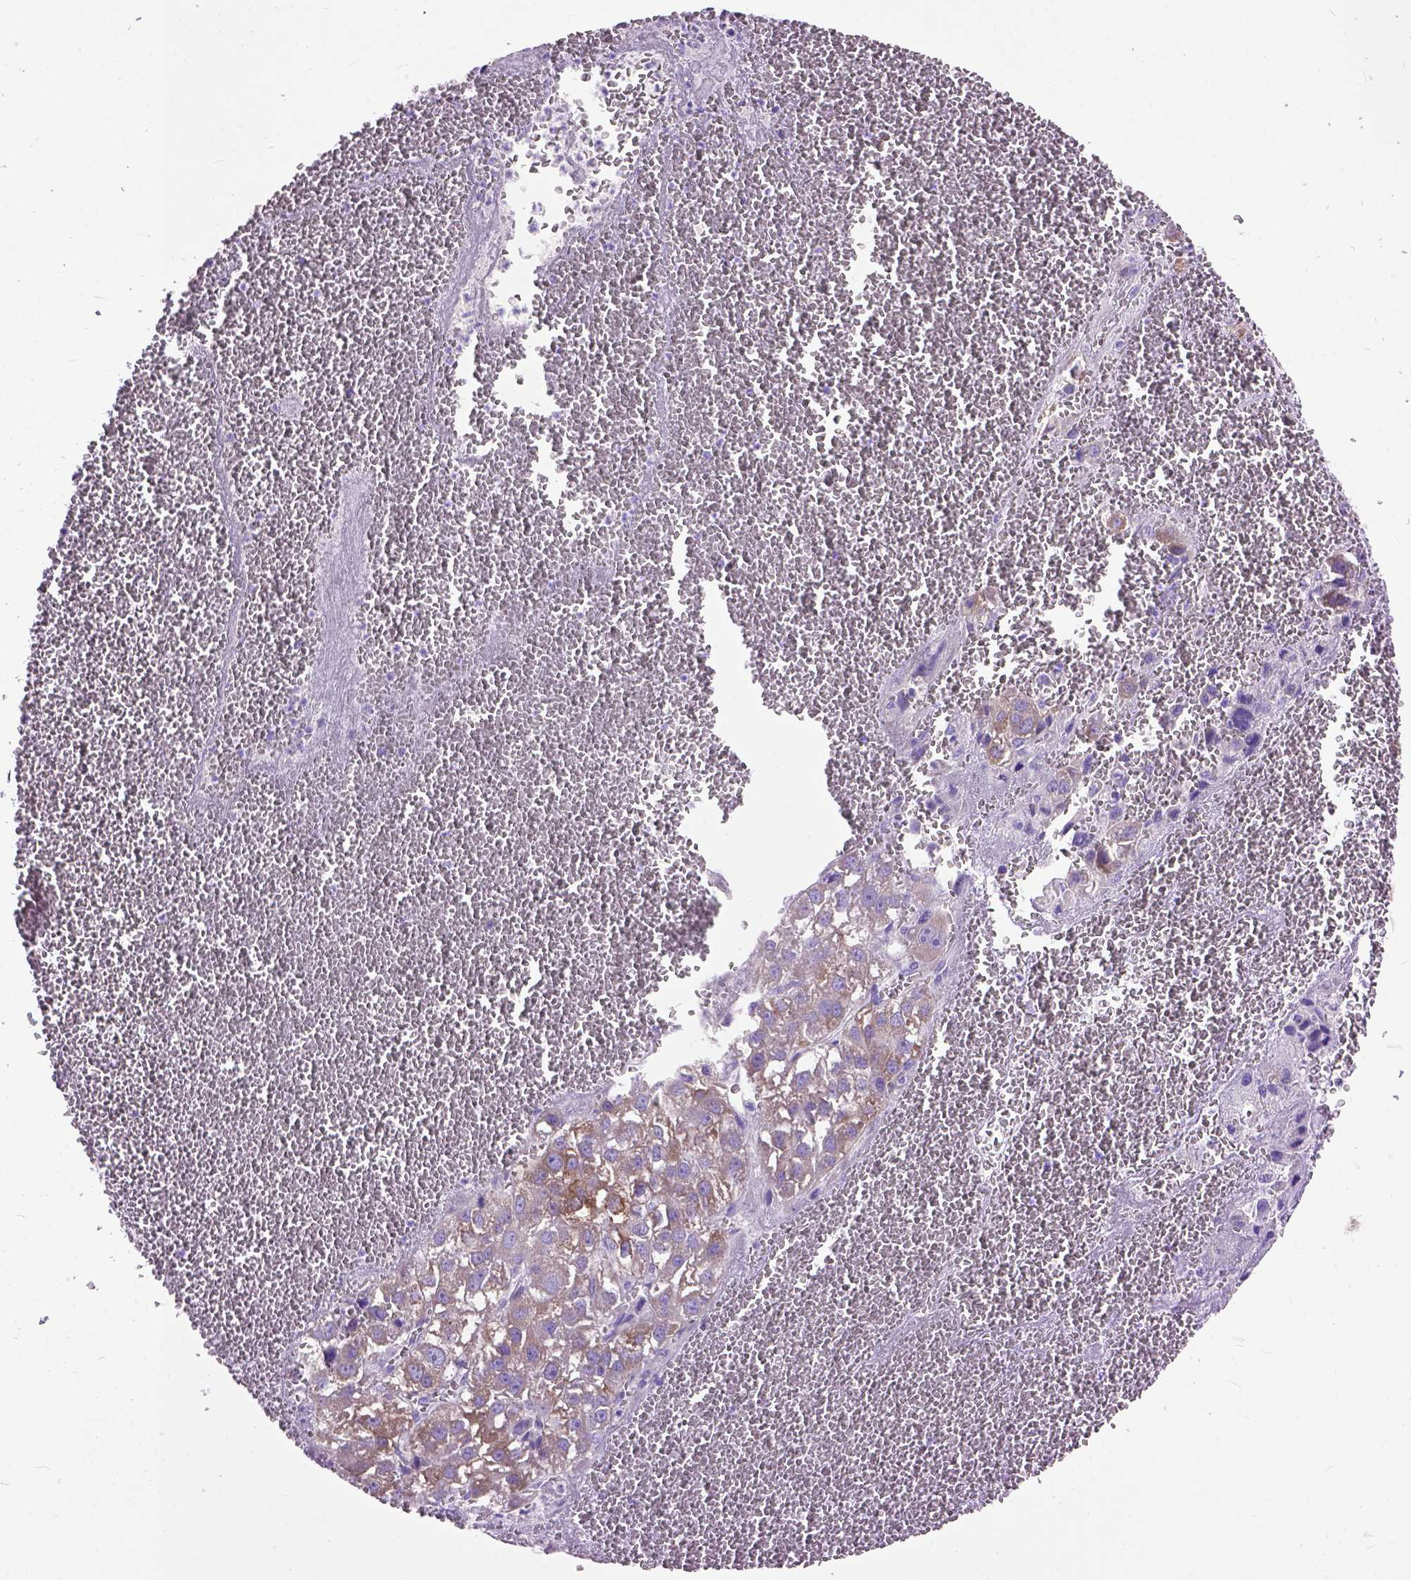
{"staining": {"intensity": "moderate", "quantity": "<25%", "location": "cytoplasmic/membranous"}, "tissue": "liver cancer", "cell_type": "Tumor cells", "image_type": "cancer", "snomed": [{"axis": "morphology", "description": "Carcinoma, Hepatocellular, NOS"}, {"axis": "topography", "description": "Liver"}], "caption": "DAB (3,3'-diaminobenzidine) immunohistochemical staining of human liver cancer (hepatocellular carcinoma) exhibits moderate cytoplasmic/membranous protein staining in about <25% of tumor cells.", "gene": "MAPT", "patient": {"sex": "female", "age": 70}}